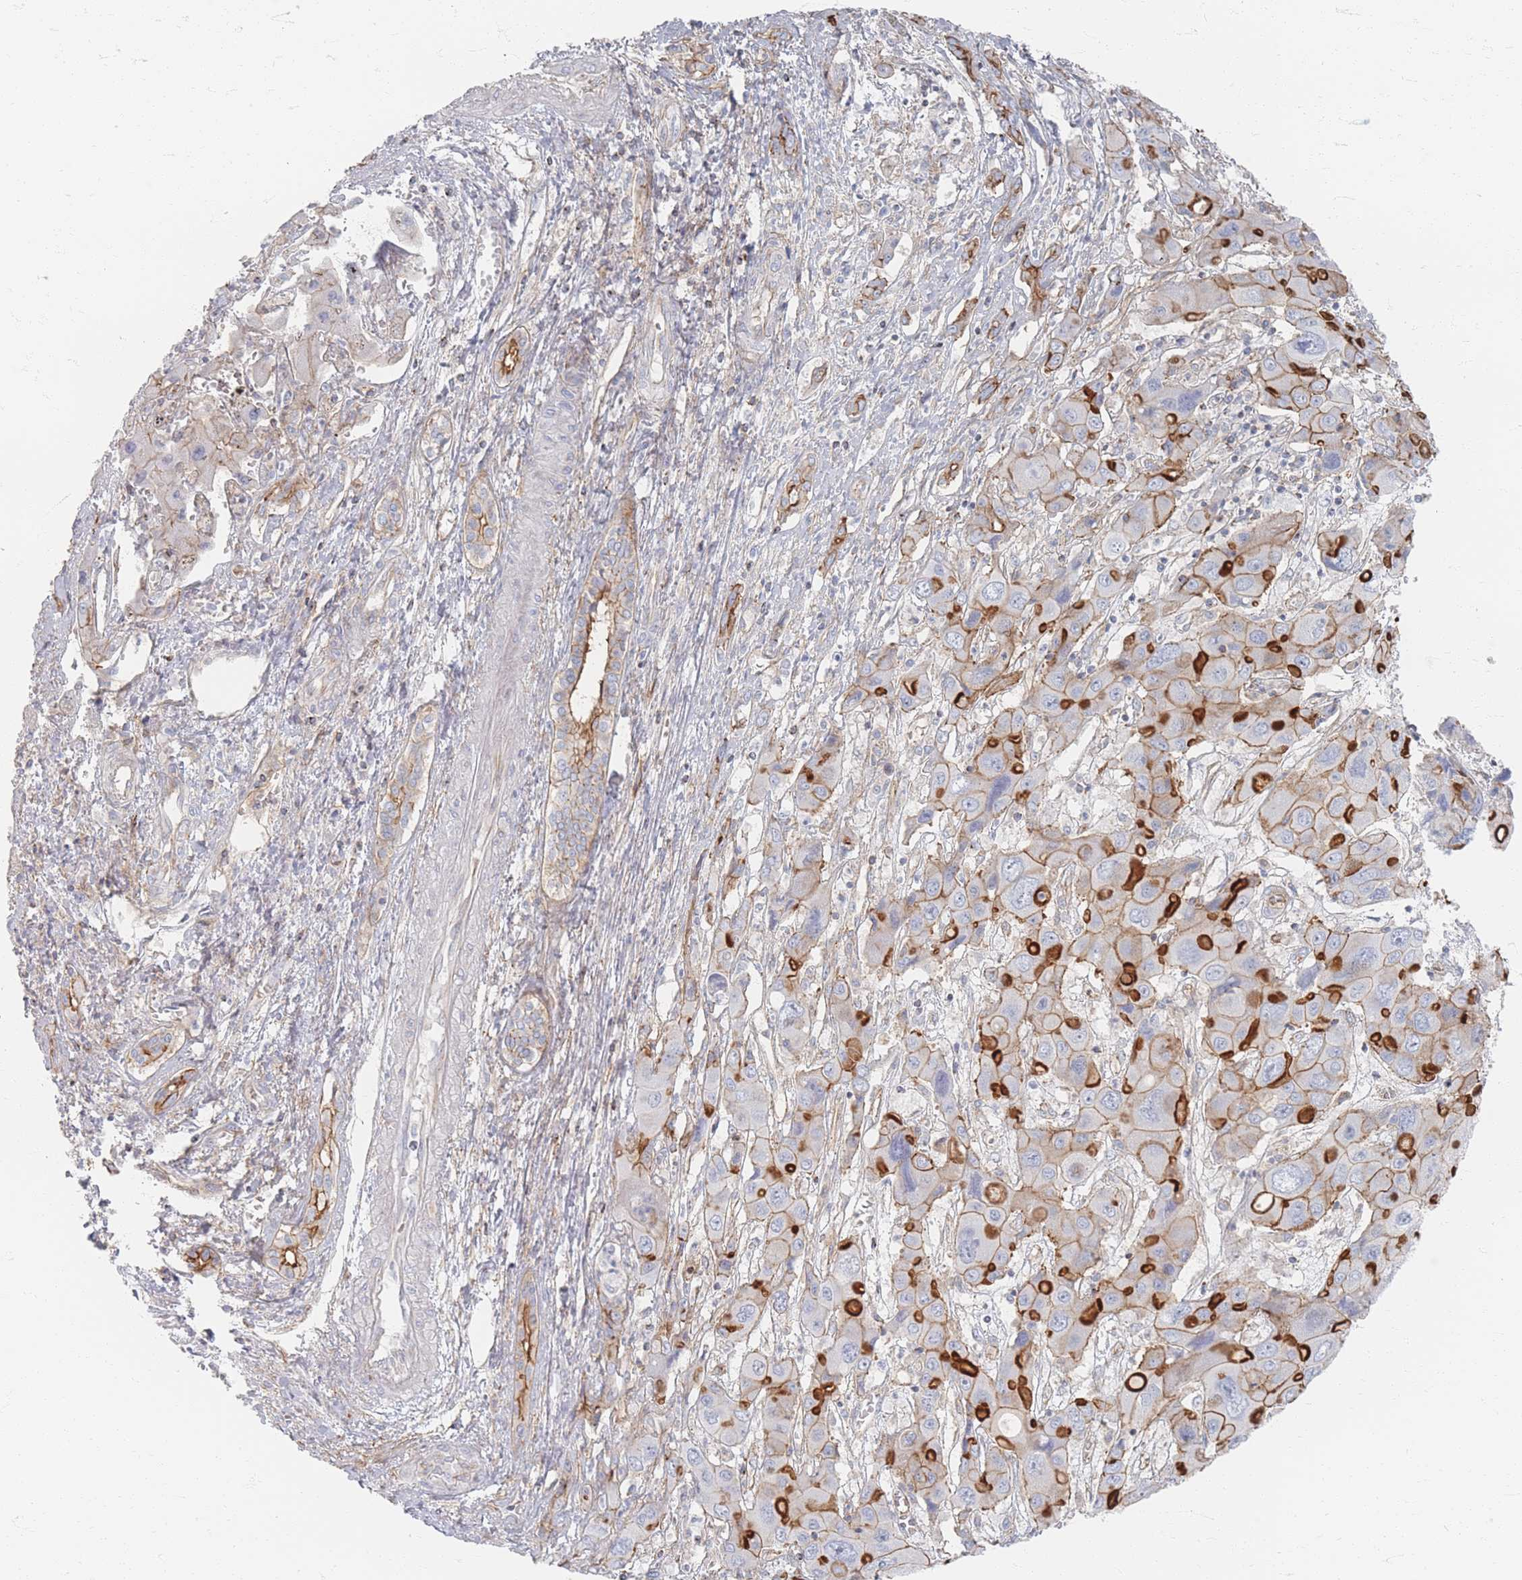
{"staining": {"intensity": "moderate", "quantity": "25%-75%", "location": "cytoplasmic/membranous"}, "tissue": "liver cancer", "cell_type": "Tumor cells", "image_type": "cancer", "snomed": [{"axis": "morphology", "description": "Cholangiocarcinoma"}, {"axis": "topography", "description": "Liver"}], "caption": "The photomicrograph reveals a brown stain indicating the presence of a protein in the cytoplasmic/membranous of tumor cells in liver cancer.", "gene": "GNB1", "patient": {"sex": "male", "age": 67}}